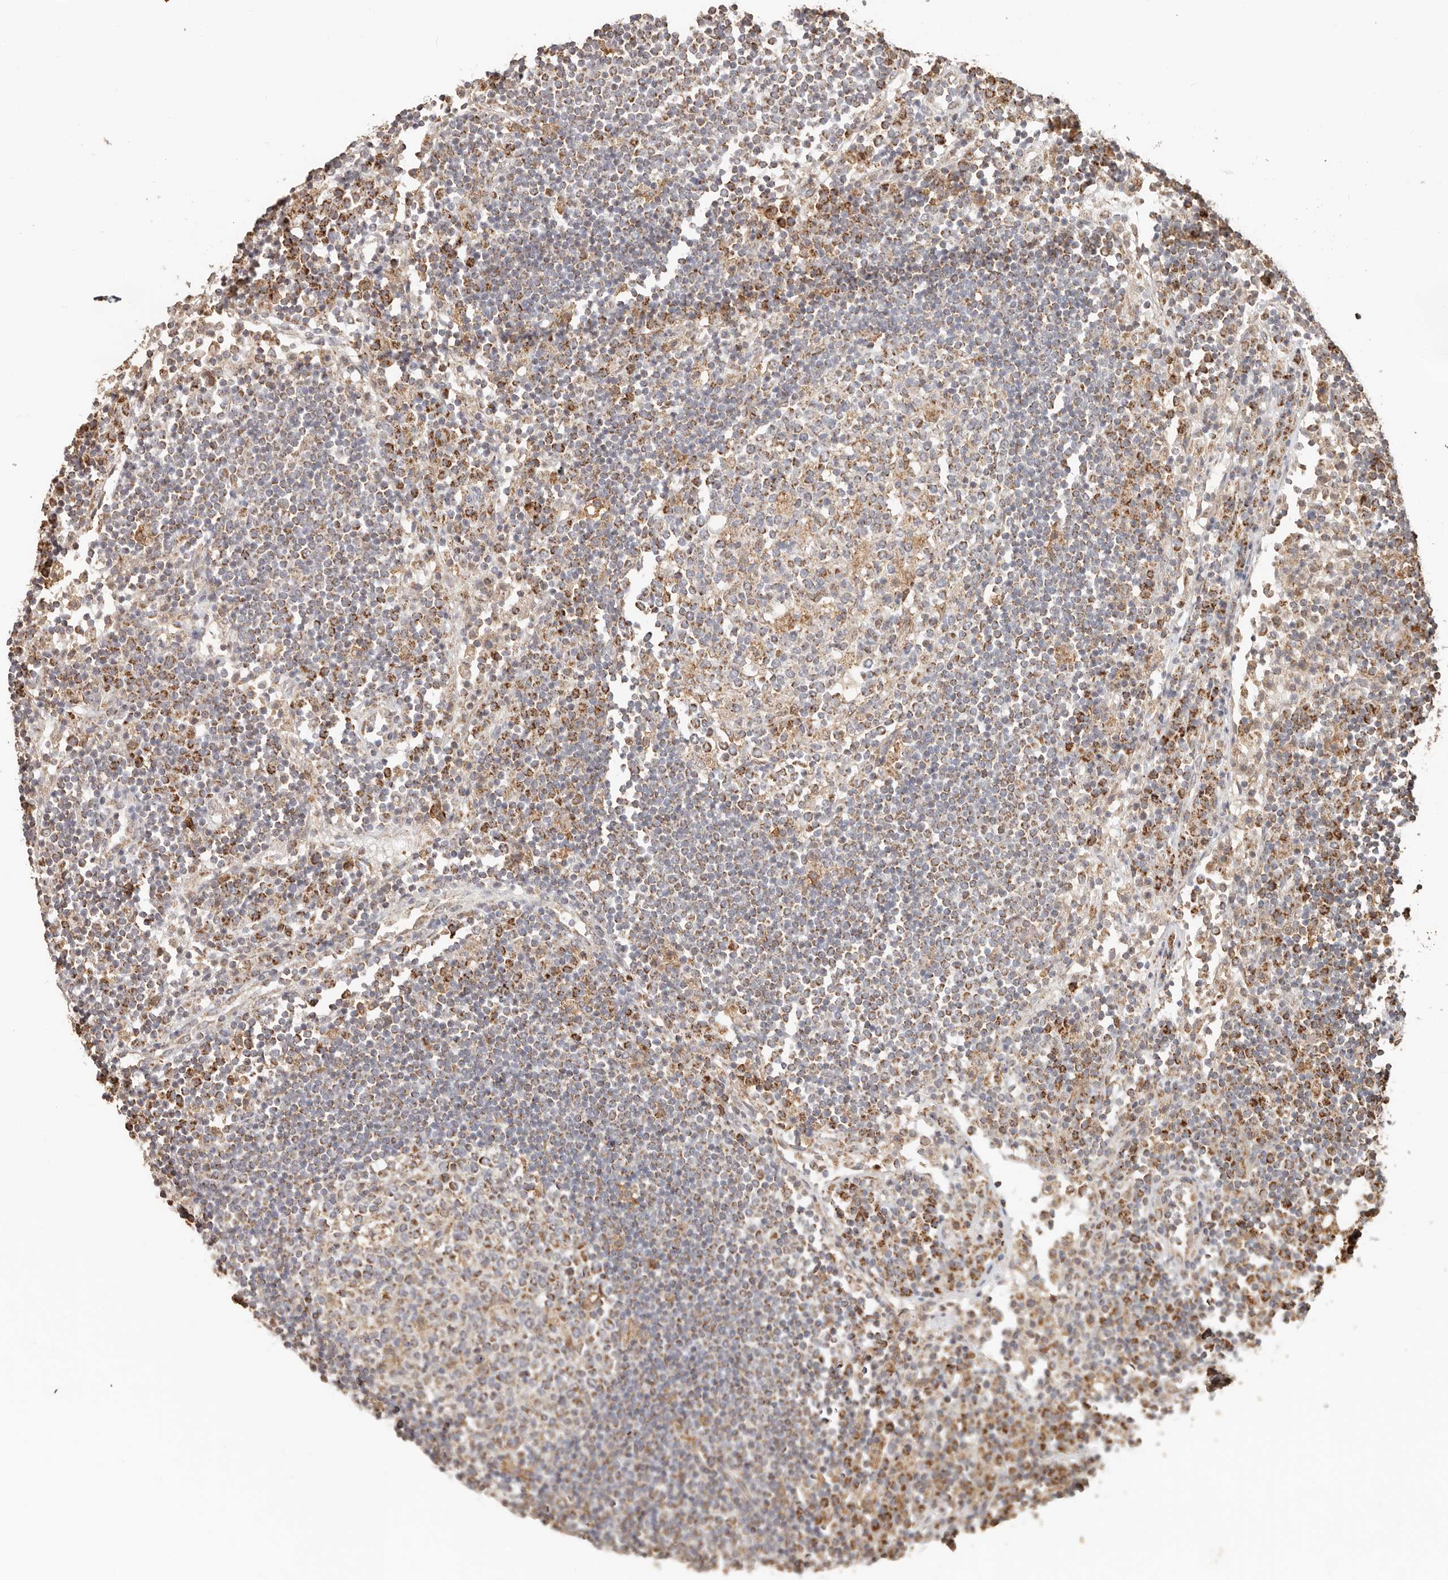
{"staining": {"intensity": "moderate", "quantity": "25%-75%", "location": "cytoplasmic/membranous"}, "tissue": "lymph node", "cell_type": "Germinal center cells", "image_type": "normal", "snomed": [{"axis": "morphology", "description": "Normal tissue, NOS"}, {"axis": "topography", "description": "Lymph node"}], "caption": "Immunohistochemical staining of unremarkable lymph node demonstrates medium levels of moderate cytoplasmic/membranous staining in about 25%-75% of germinal center cells.", "gene": "NDUFB11", "patient": {"sex": "female", "age": 53}}